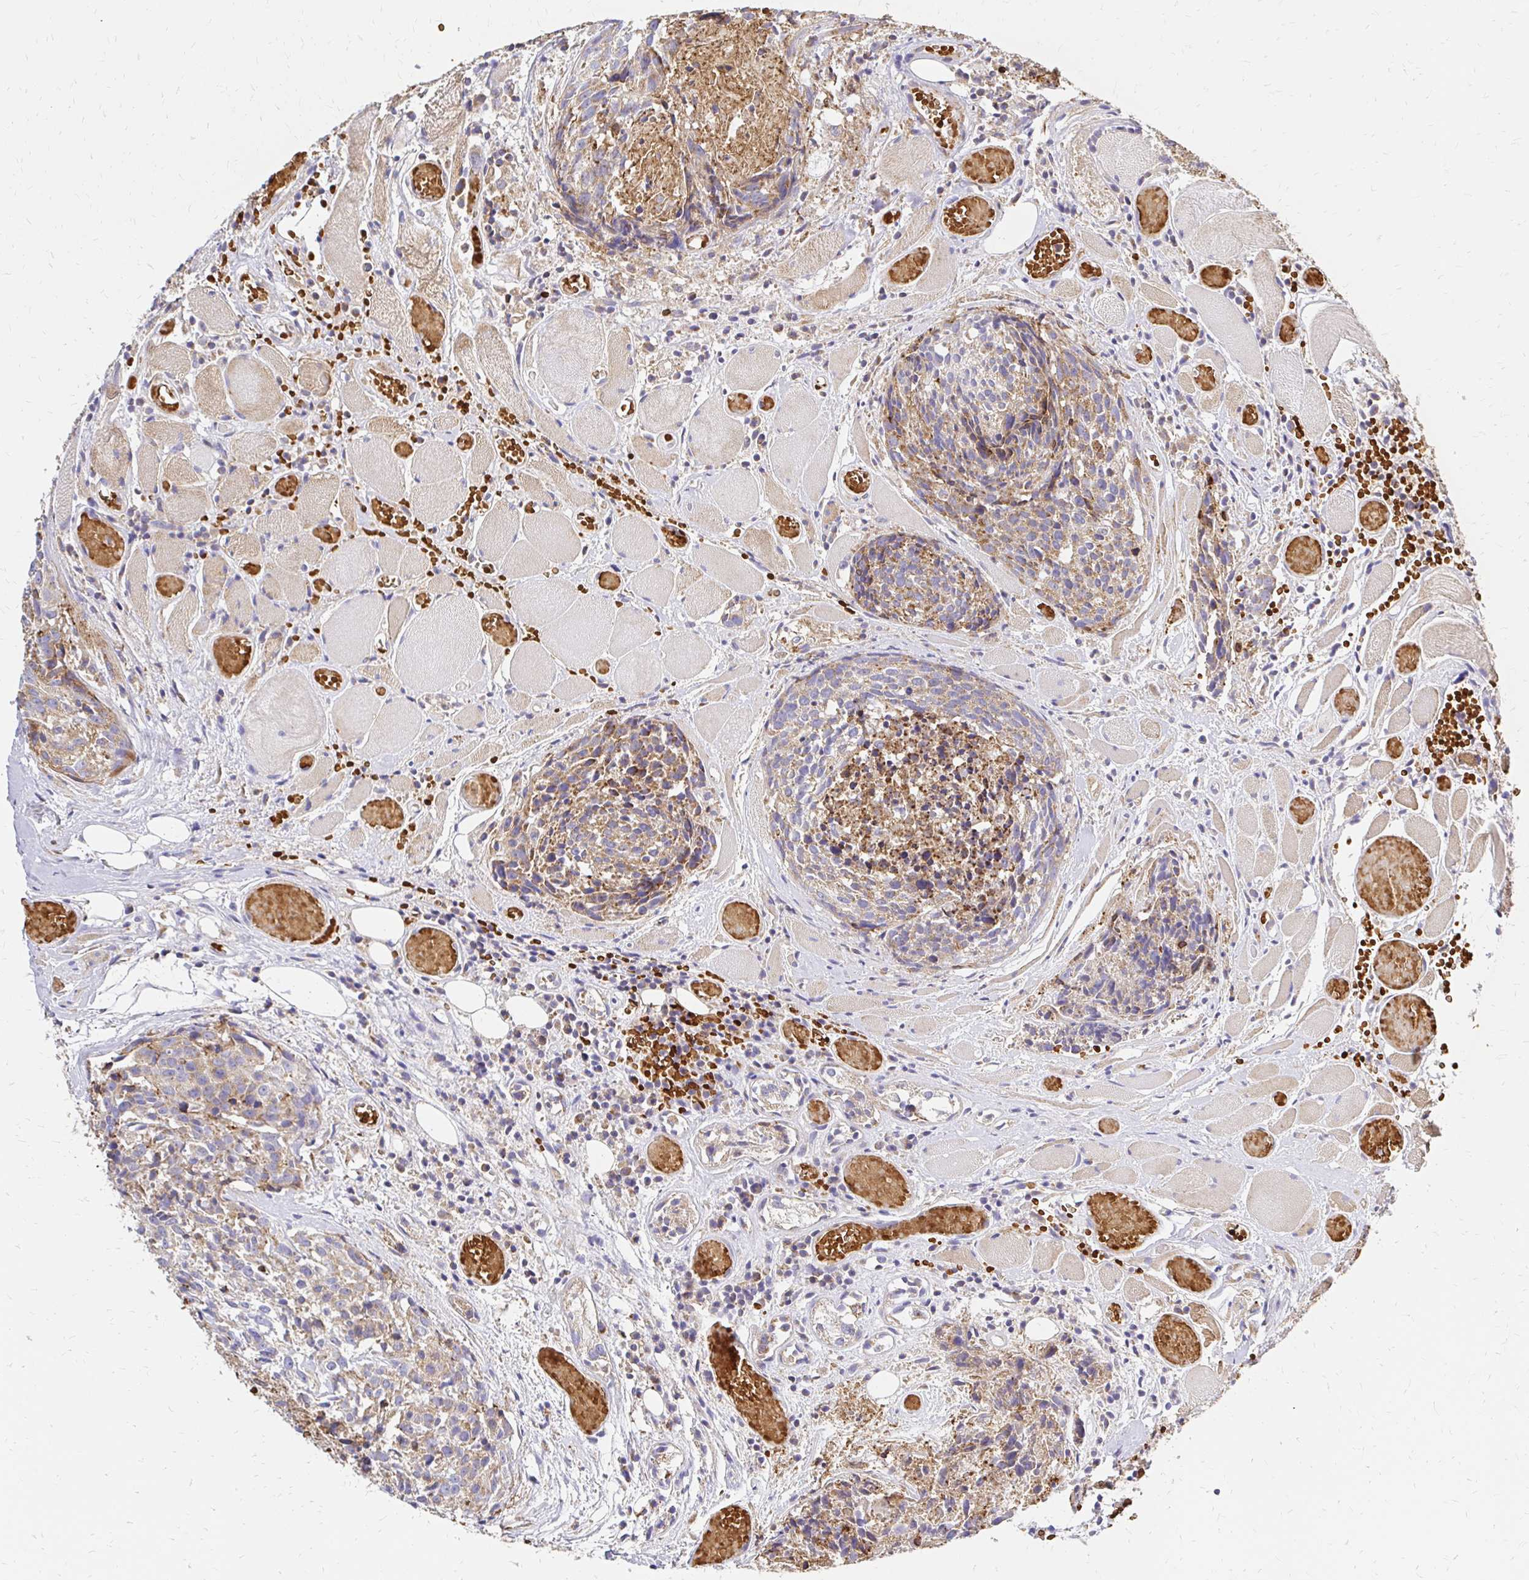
{"staining": {"intensity": "moderate", "quantity": "25%-75%", "location": "cytoplasmic/membranous"}, "tissue": "head and neck cancer", "cell_type": "Tumor cells", "image_type": "cancer", "snomed": [{"axis": "morphology", "description": "Squamous cell carcinoma, NOS"}, {"axis": "topography", "description": "Oral tissue"}, {"axis": "topography", "description": "Head-Neck"}], "caption": "Immunohistochemistry micrograph of squamous cell carcinoma (head and neck) stained for a protein (brown), which shows medium levels of moderate cytoplasmic/membranous expression in approximately 25%-75% of tumor cells.", "gene": "MRPL13", "patient": {"sex": "male", "age": 64}}